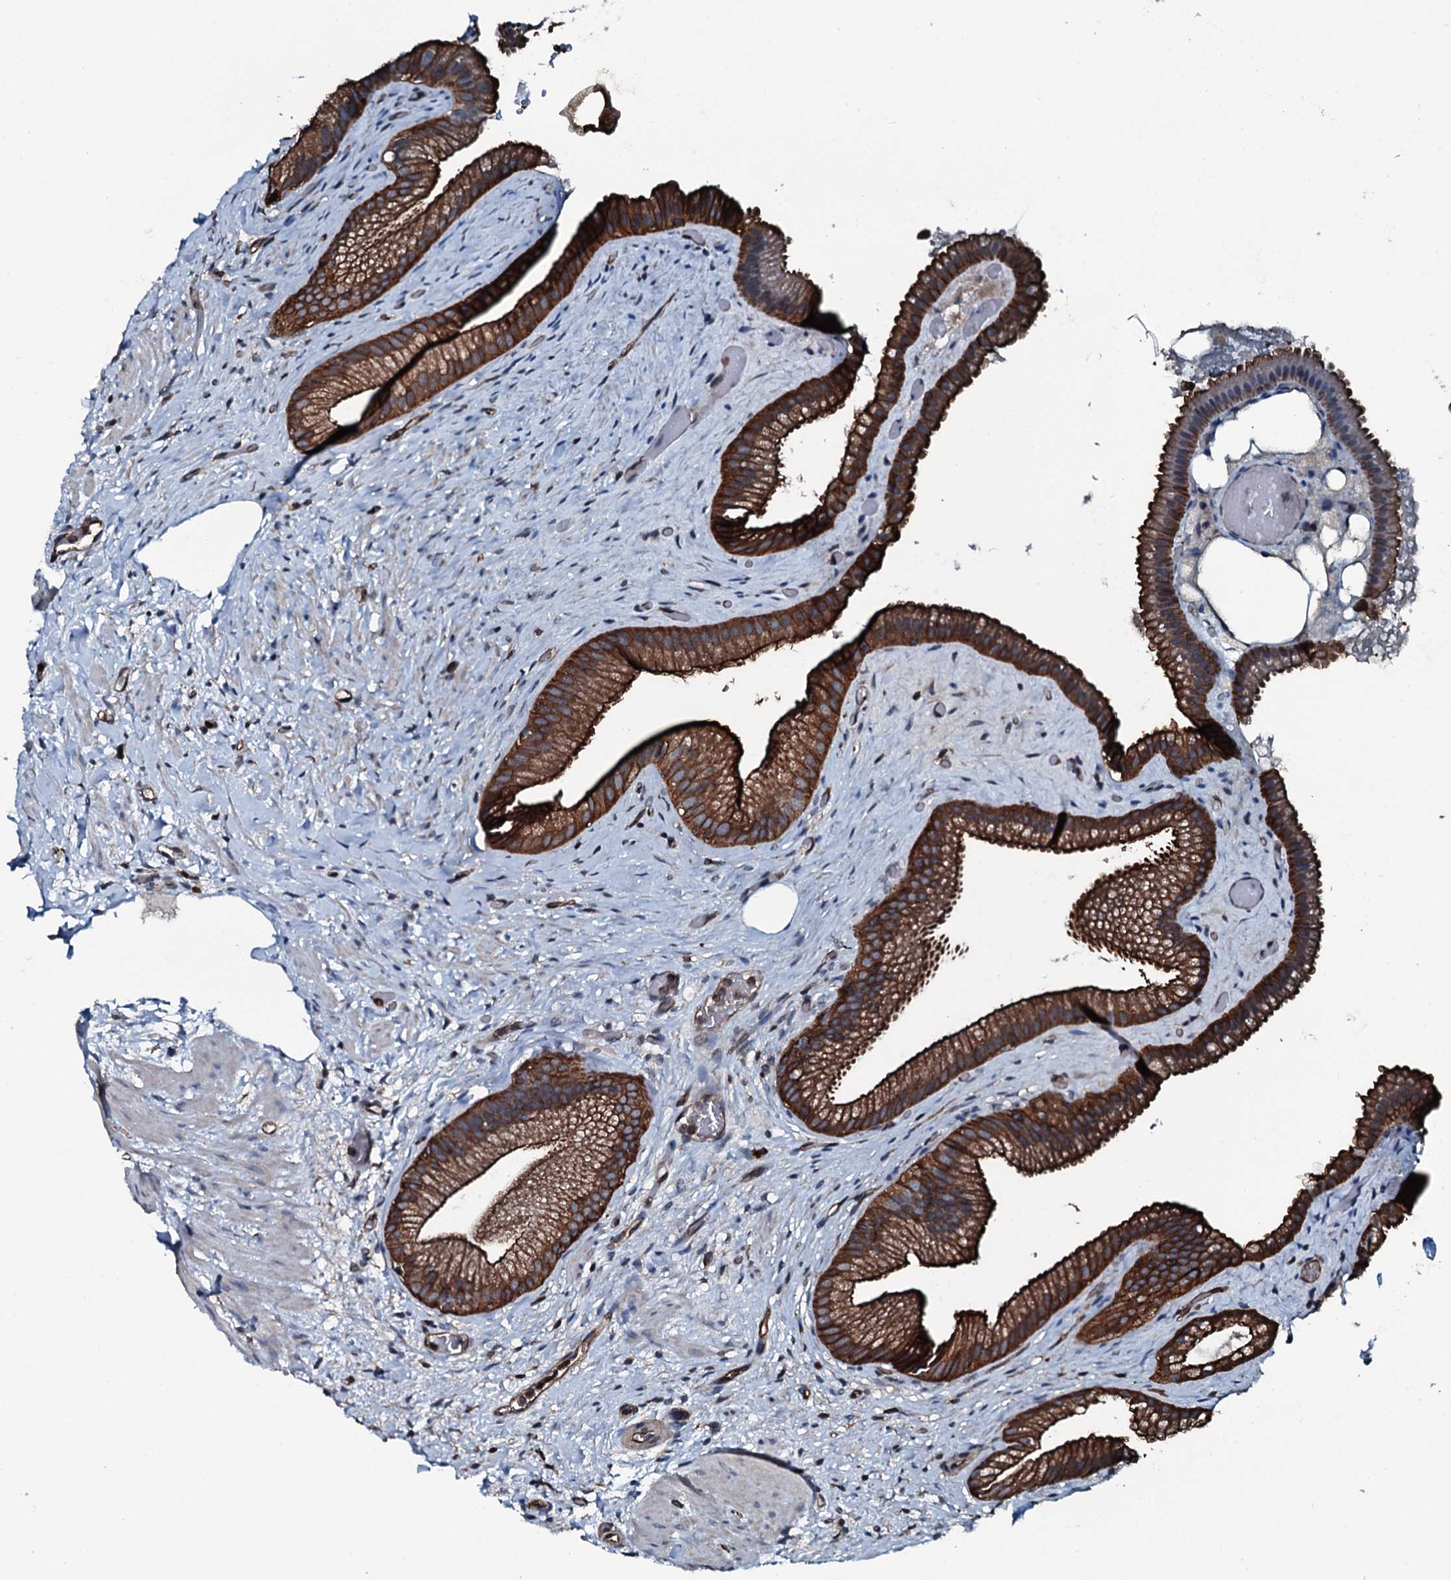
{"staining": {"intensity": "strong", "quantity": ">75%", "location": "cytoplasmic/membranous"}, "tissue": "gallbladder", "cell_type": "Glandular cells", "image_type": "normal", "snomed": [{"axis": "morphology", "description": "Normal tissue, NOS"}, {"axis": "morphology", "description": "Inflammation, NOS"}, {"axis": "topography", "description": "Gallbladder"}], "caption": "Strong cytoplasmic/membranous expression for a protein is identified in approximately >75% of glandular cells of unremarkable gallbladder using immunohistochemistry.", "gene": "SLC25A38", "patient": {"sex": "male", "age": 51}}